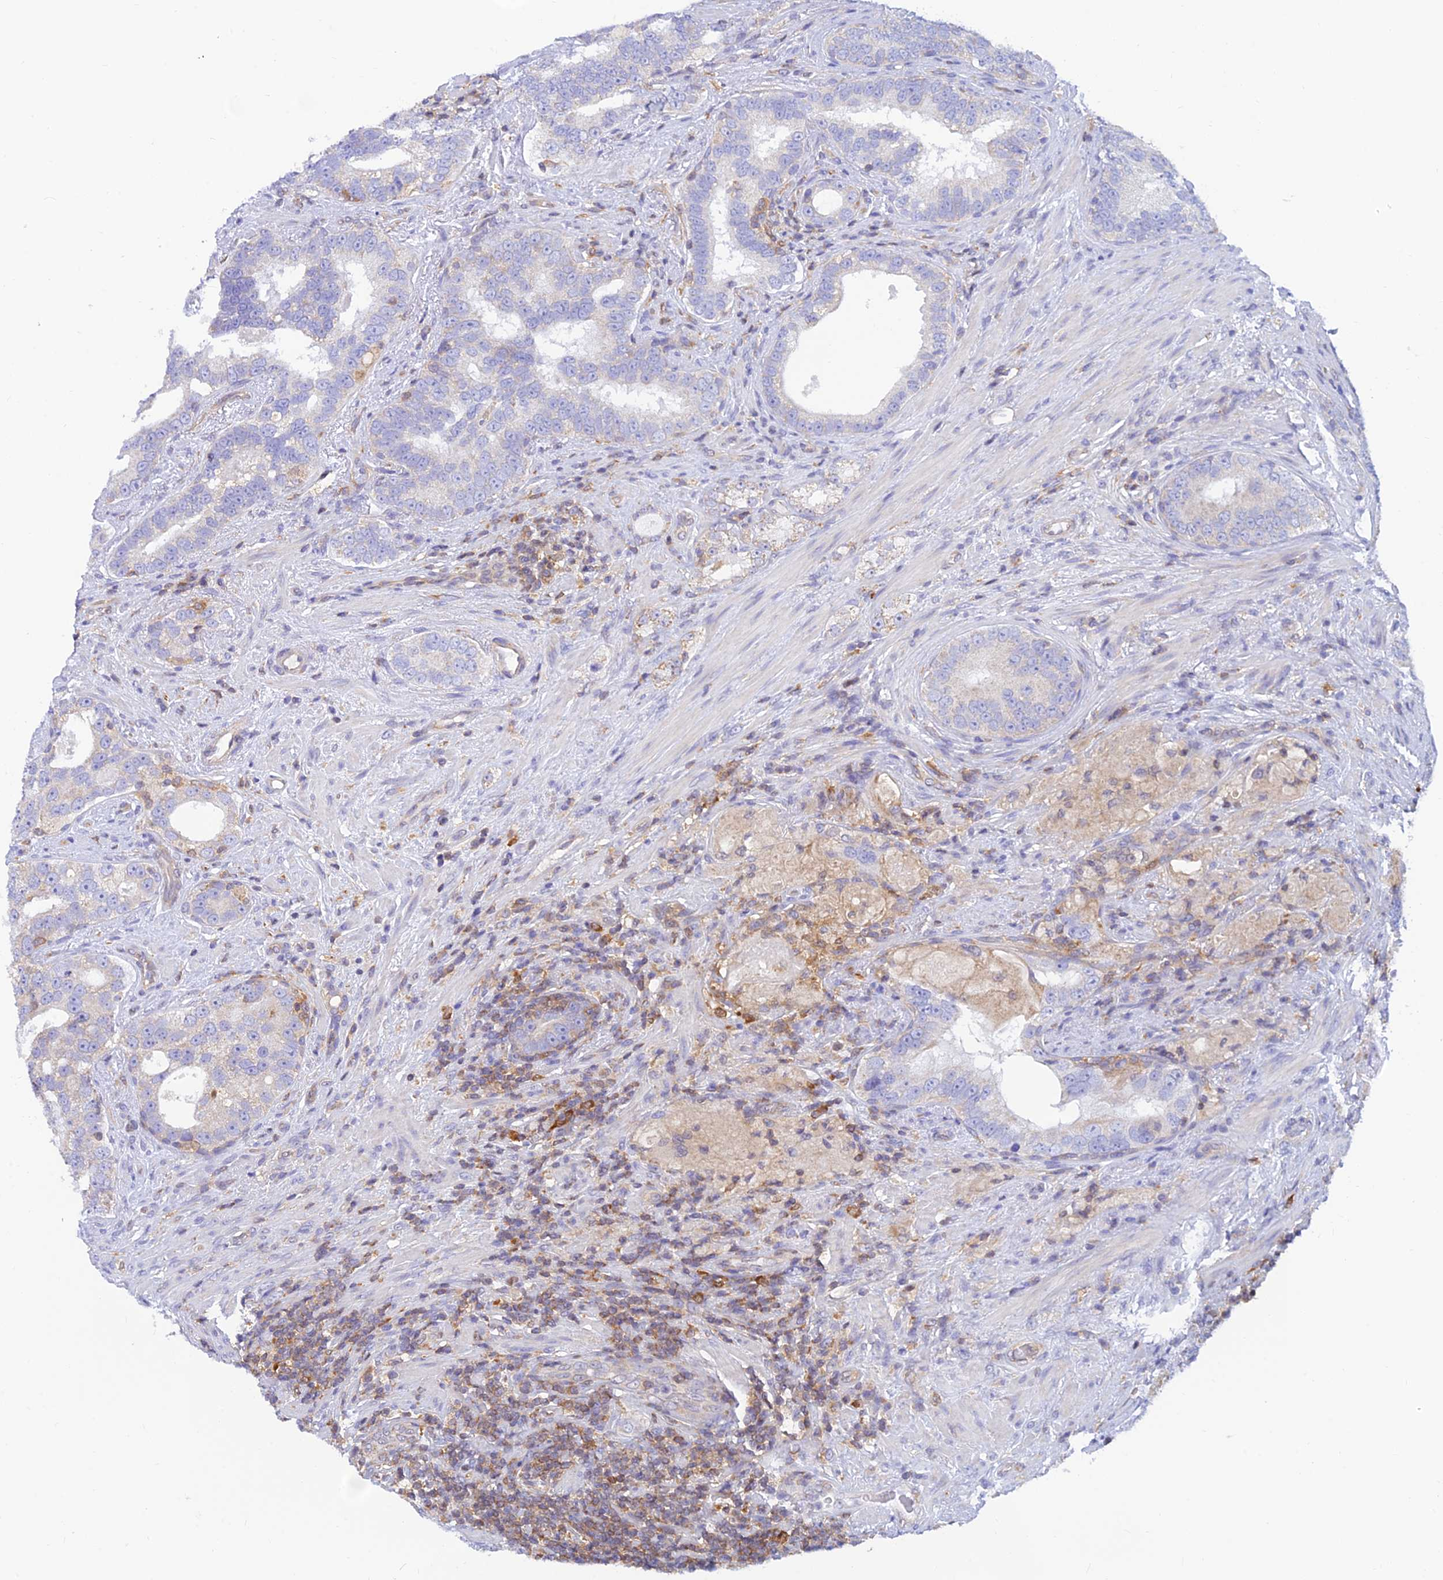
{"staining": {"intensity": "negative", "quantity": "none", "location": "none"}, "tissue": "prostate cancer", "cell_type": "Tumor cells", "image_type": "cancer", "snomed": [{"axis": "morphology", "description": "Adenocarcinoma, High grade"}, {"axis": "topography", "description": "Prostate"}], "caption": "An image of human prostate cancer (adenocarcinoma (high-grade)) is negative for staining in tumor cells.", "gene": "LYSMD2", "patient": {"sex": "male", "age": 70}}